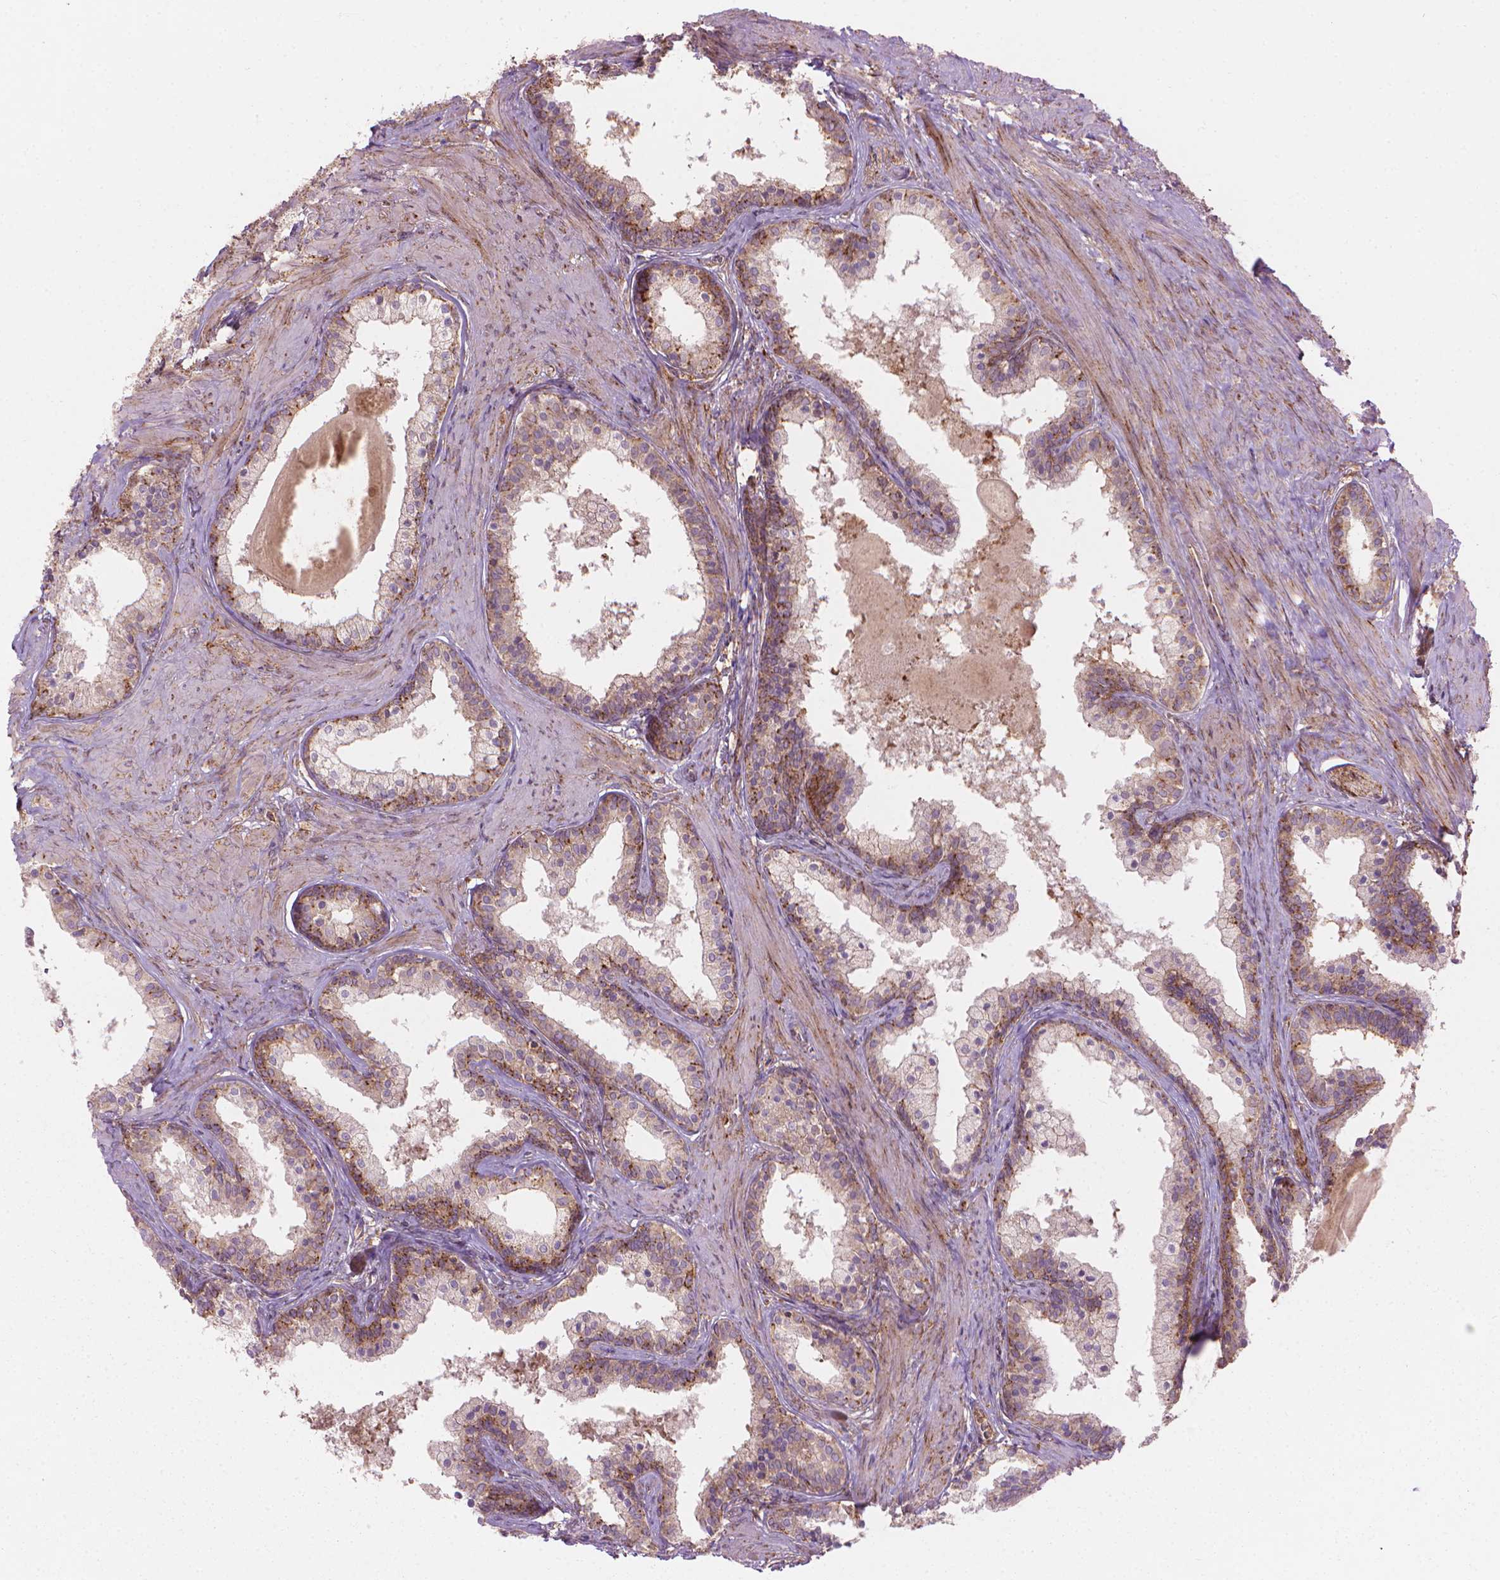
{"staining": {"intensity": "moderate", "quantity": "25%-75%", "location": "cytoplasmic/membranous"}, "tissue": "prostate", "cell_type": "Glandular cells", "image_type": "normal", "snomed": [{"axis": "morphology", "description": "Normal tissue, NOS"}, {"axis": "topography", "description": "Prostate"}], "caption": "The immunohistochemical stain highlights moderate cytoplasmic/membranous staining in glandular cells of benign prostate. (Brightfield microscopy of DAB IHC at high magnification).", "gene": "VARS2", "patient": {"sex": "male", "age": 61}}